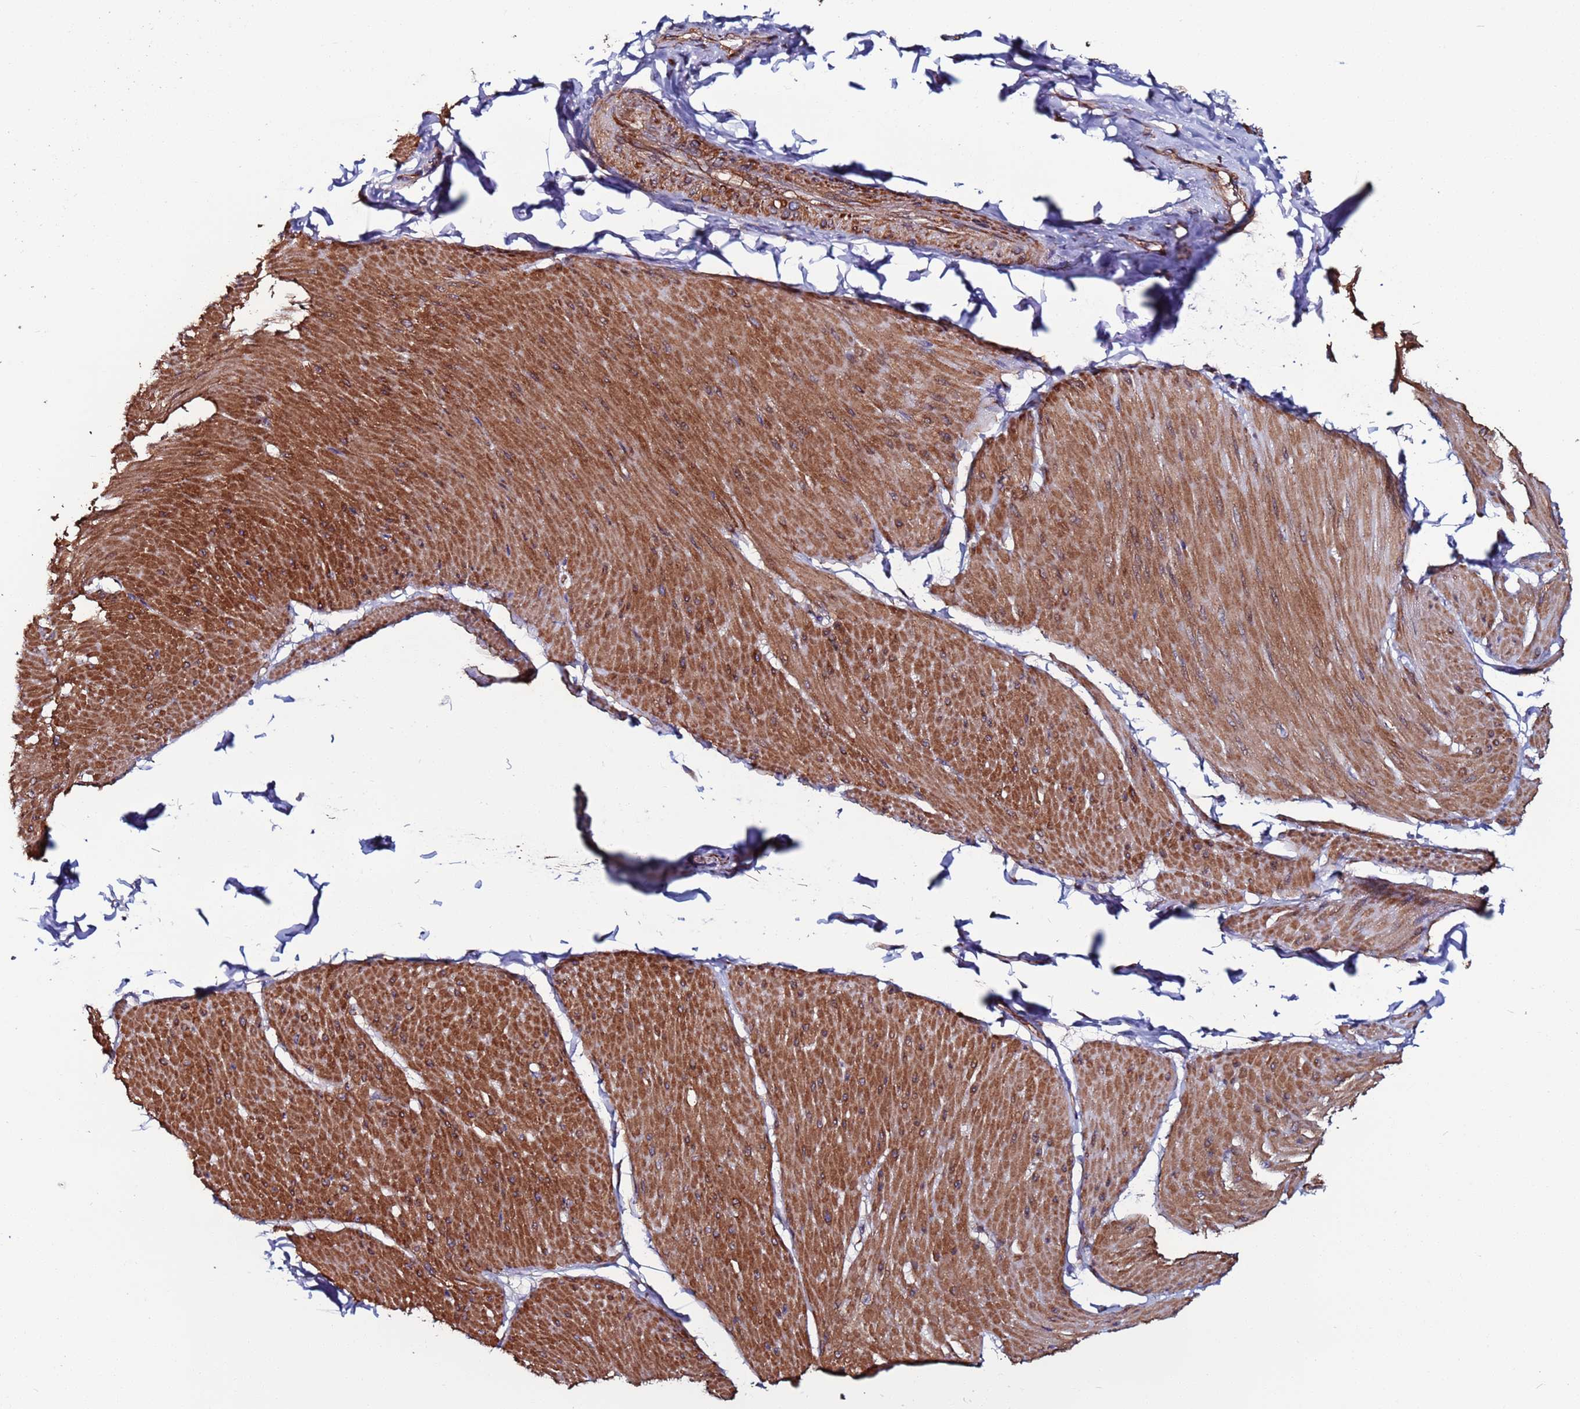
{"staining": {"intensity": "strong", "quantity": ">75%", "location": "cytoplasmic/membranous"}, "tissue": "smooth muscle", "cell_type": "Smooth muscle cells", "image_type": "normal", "snomed": [{"axis": "morphology", "description": "Urothelial carcinoma, High grade"}, {"axis": "topography", "description": "Urinary bladder"}], "caption": "Immunohistochemistry (IHC) photomicrograph of normal human smooth muscle stained for a protein (brown), which exhibits high levels of strong cytoplasmic/membranous staining in about >75% of smooth muscle cells.", "gene": "ZBTB39", "patient": {"sex": "male", "age": 46}}